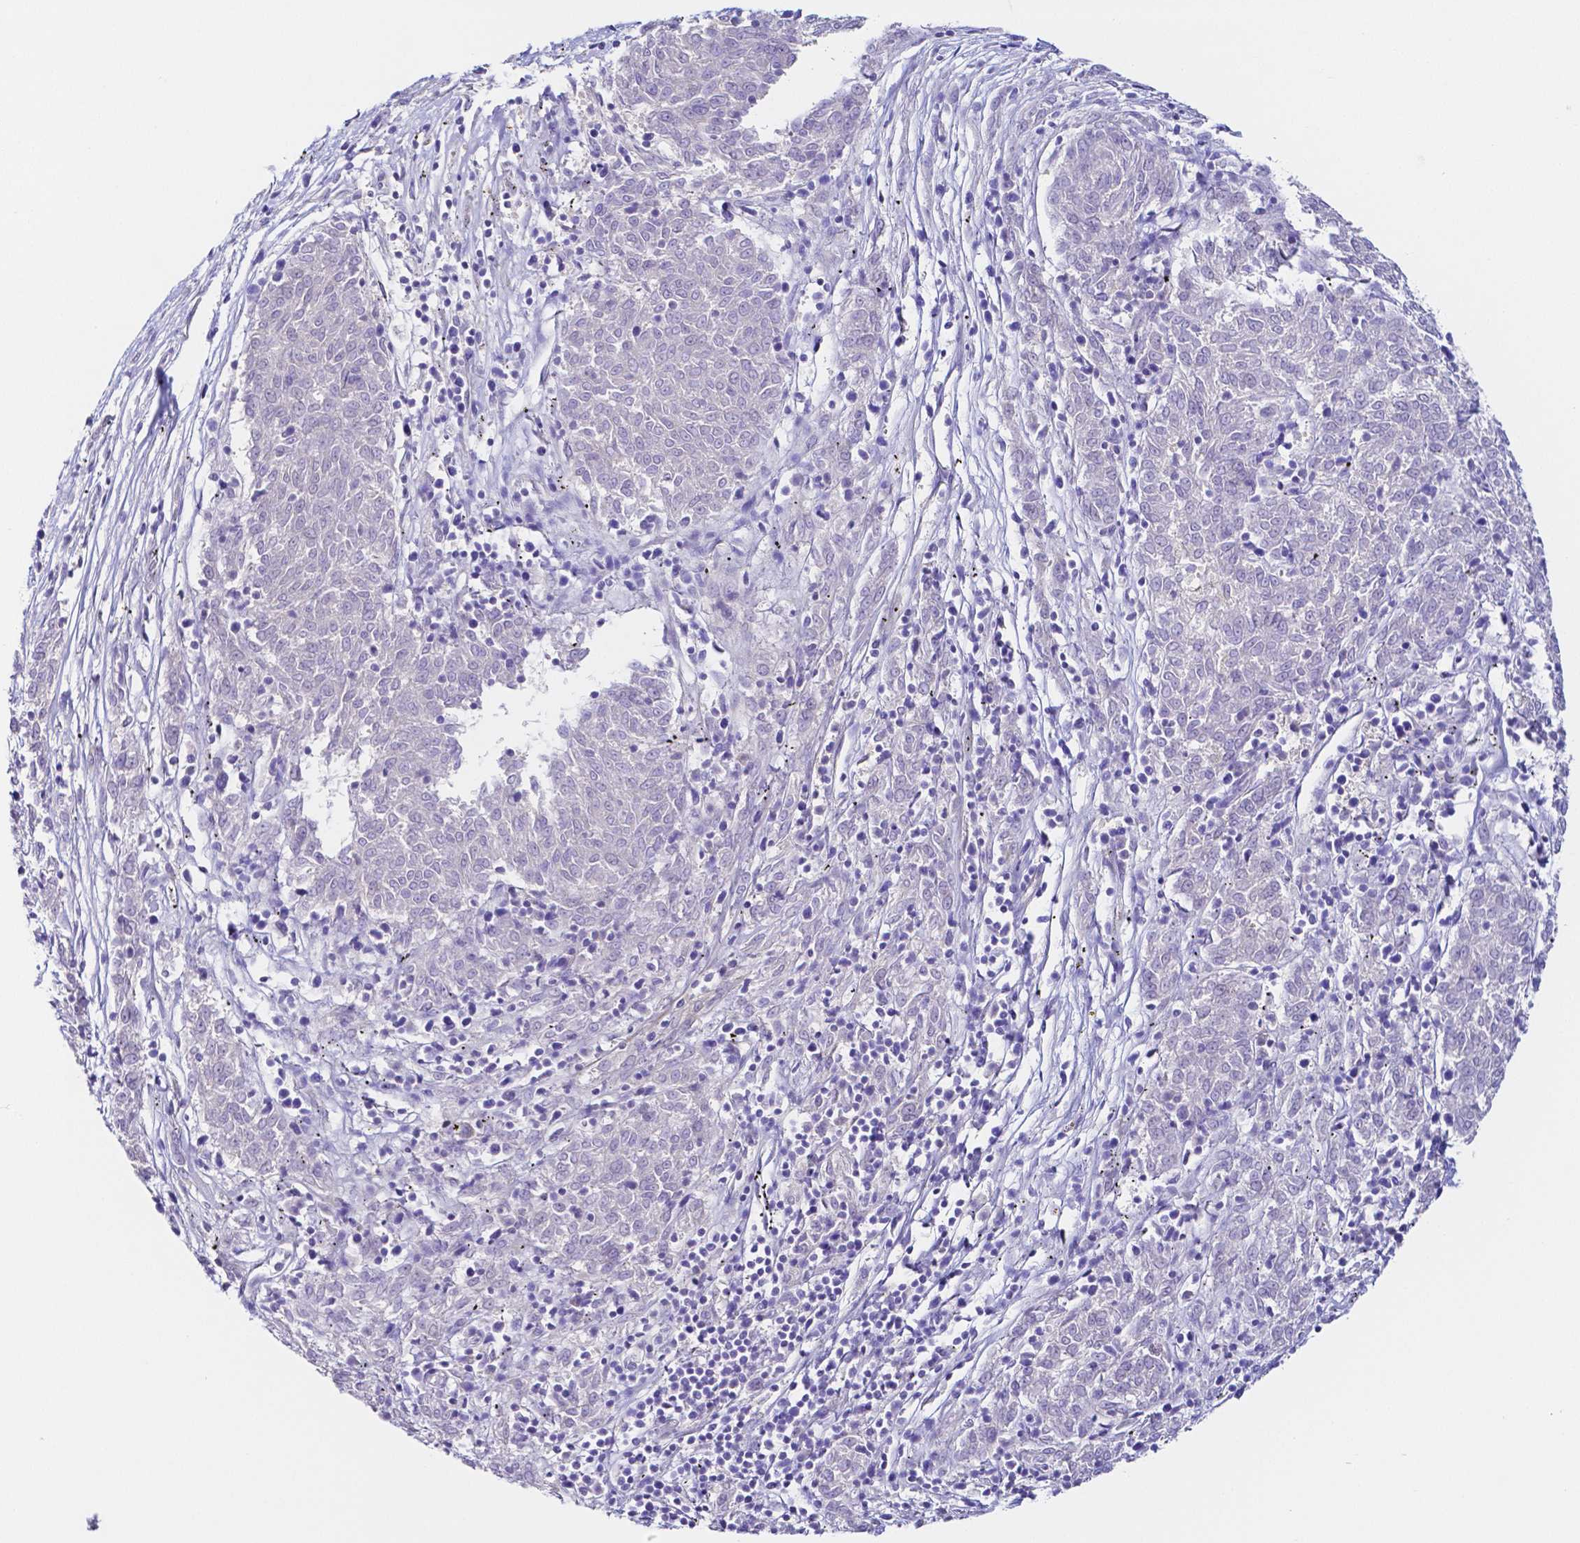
{"staining": {"intensity": "negative", "quantity": "none", "location": "none"}, "tissue": "melanoma", "cell_type": "Tumor cells", "image_type": "cancer", "snomed": [{"axis": "morphology", "description": "Malignant melanoma, NOS"}, {"axis": "topography", "description": "Skin"}], "caption": "Immunohistochemical staining of malignant melanoma exhibits no significant positivity in tumor cells.", "gene": "PKP3", "patient": {"sex": "female", "age": 72}}